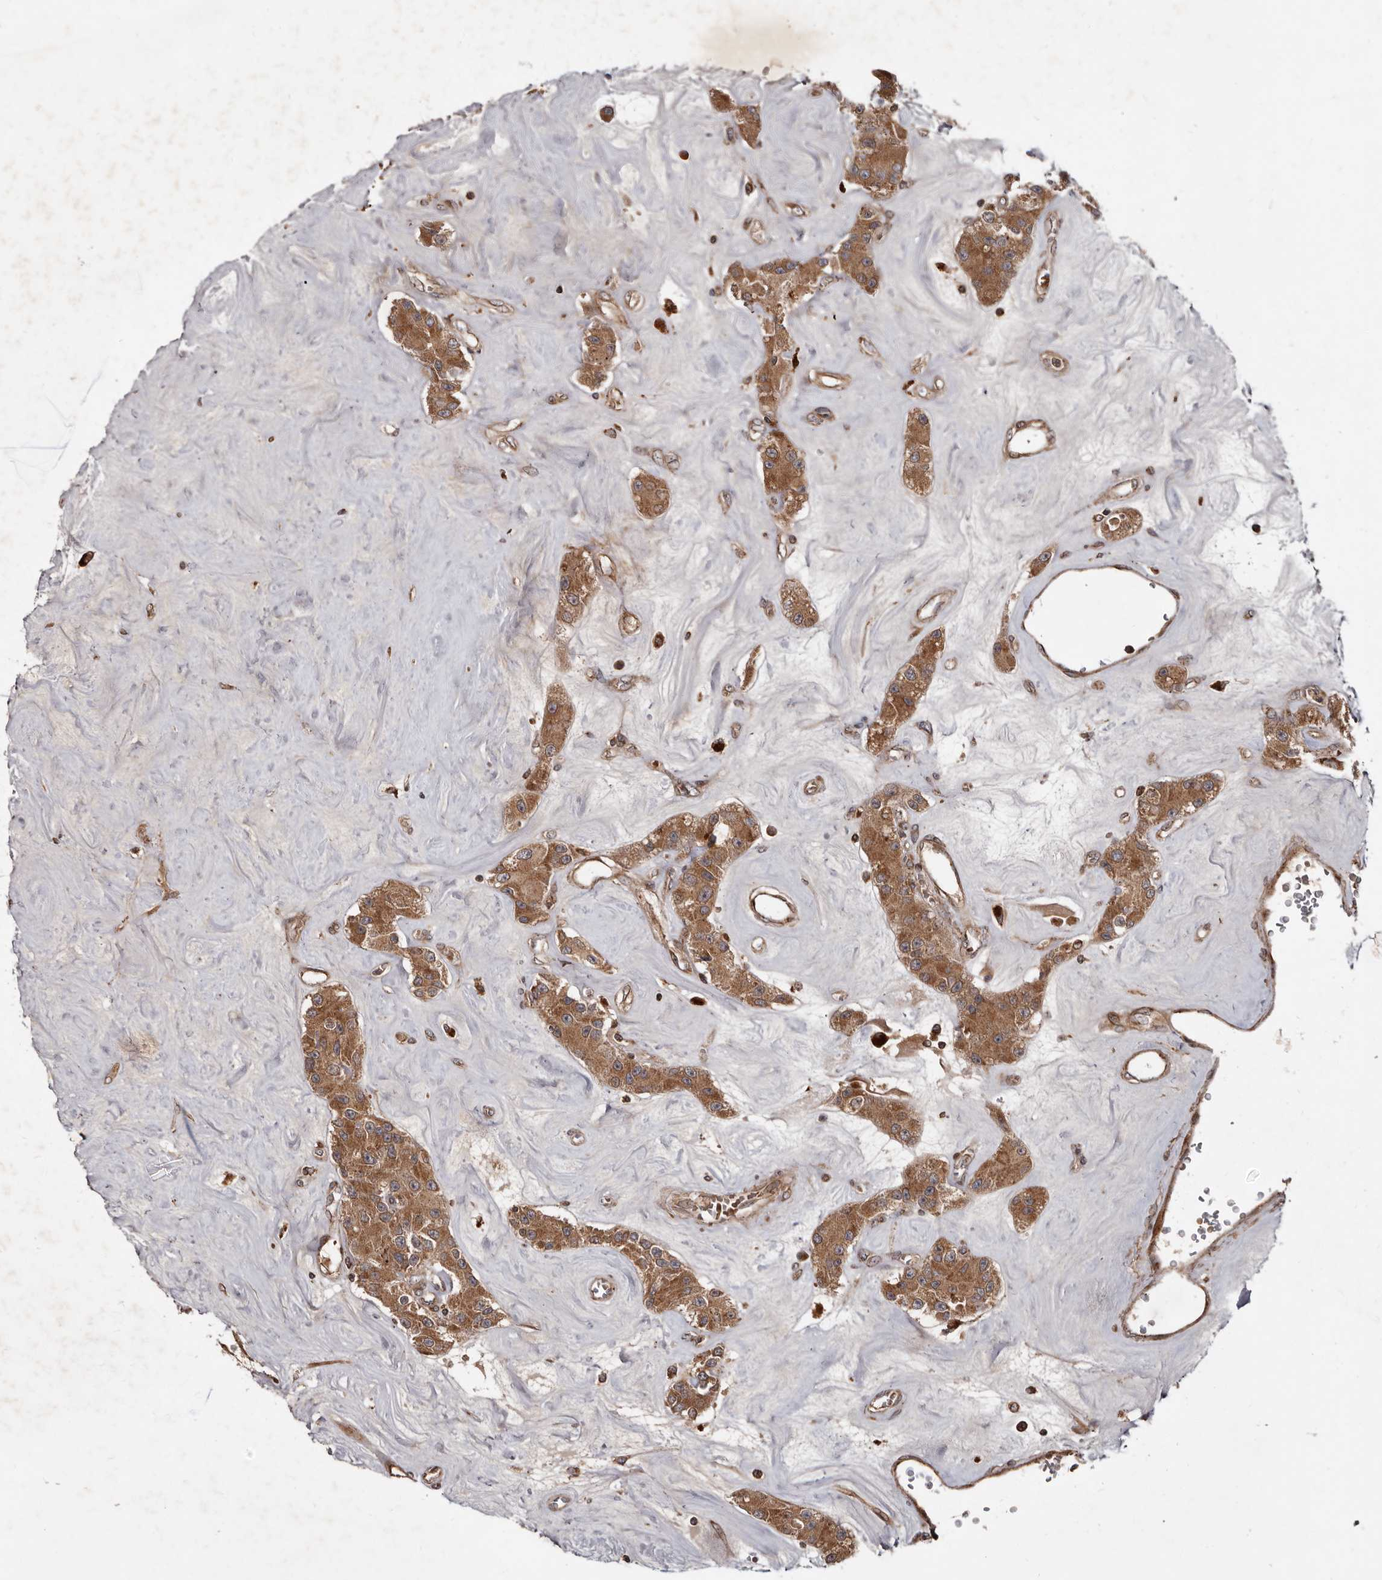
{"staining": {"intensity": "moderate", "quantity": ">75%", "location": "cytoplasmic/membranous"}, "tissue": "carcinoid", "cell_type": "Tumor cells", "image_type": "cancer", "snomed": [{"axis": "morphology", "description": "Carcinoid, malignant, NOS"}, {"axis": "topography", "description": "Pancreas"}], "caption": "Immunohistochemistry histopathology image of carcinoid stained for a protein (brown), which reveals medium levels of moderate cytoplasmic/membranous expression in approximately >75% of tumor cells.", "gene": "STK36", "patient": {"sex": "male", "age": 41}}